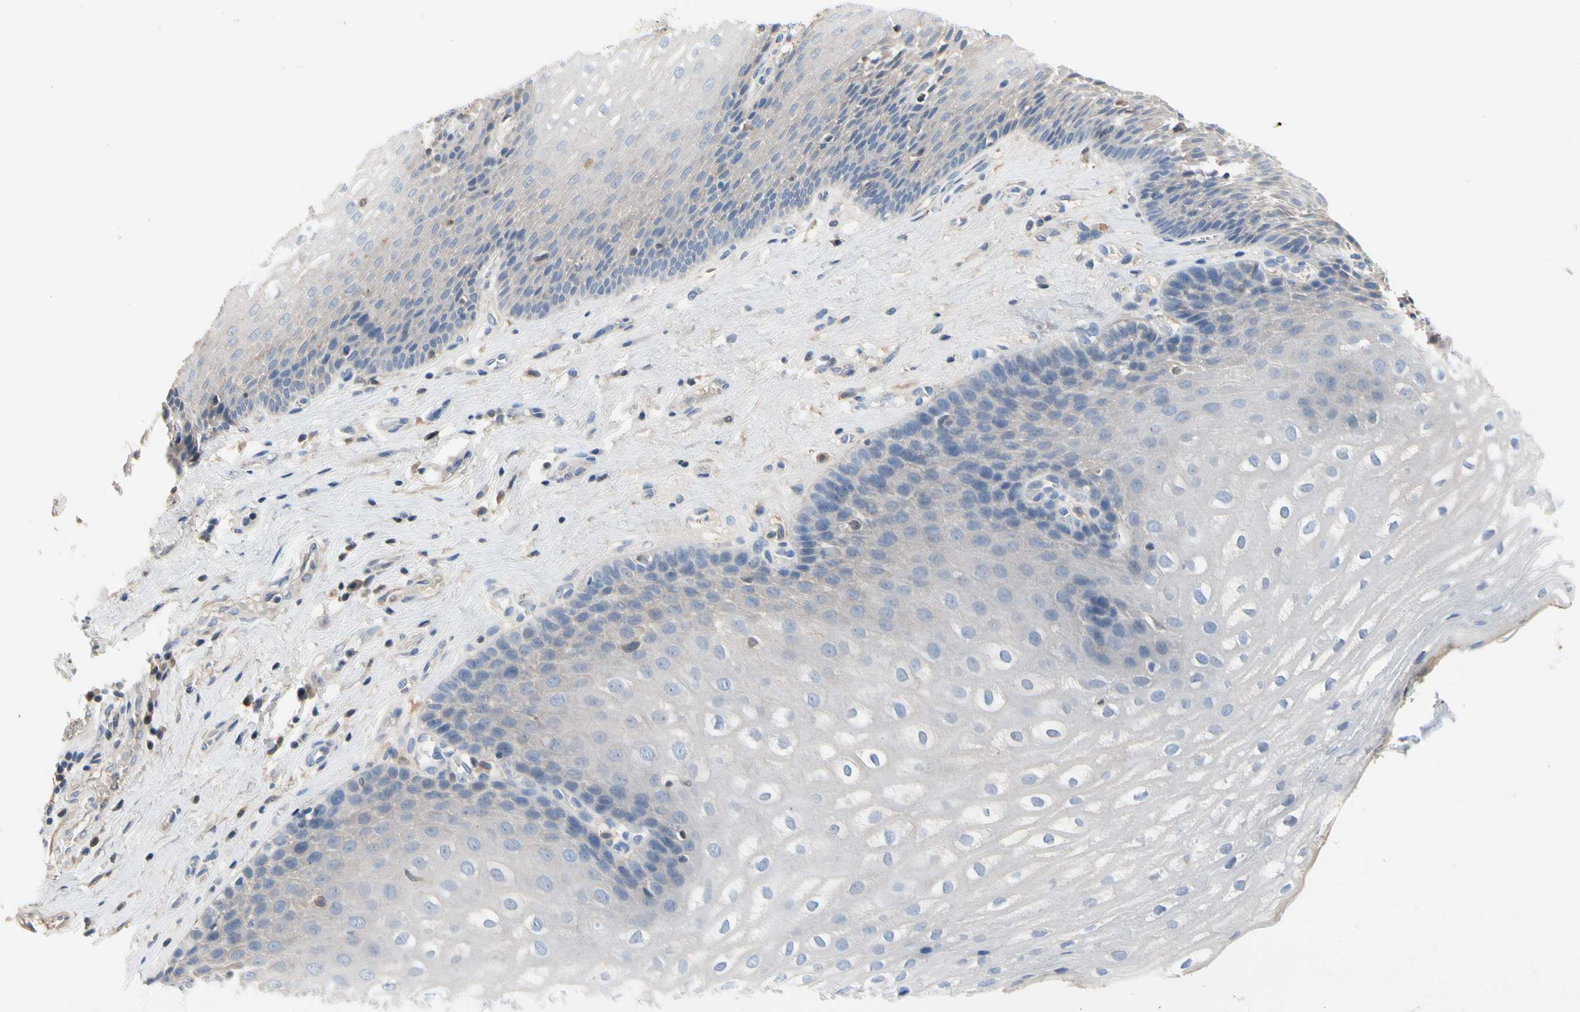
{"staining": {"intensity": "negative", "quantity": "none", "location": "none"}, "tissue": "esophagus", "cell_type": "Squamous epithelial cells", "image_type": "normal", "snomed": [{"axis": "morphology", "description": "Normal tissue, NOS"}, {"axis": "topography", "description": "Esophagus"}], "caption": "Immunohistochemistry (IHC) of benign esophagus reveals no expression in squamous epithelial cells.", "gene": "ECRG4", "patient": {"sex": "male", "age": 48}}